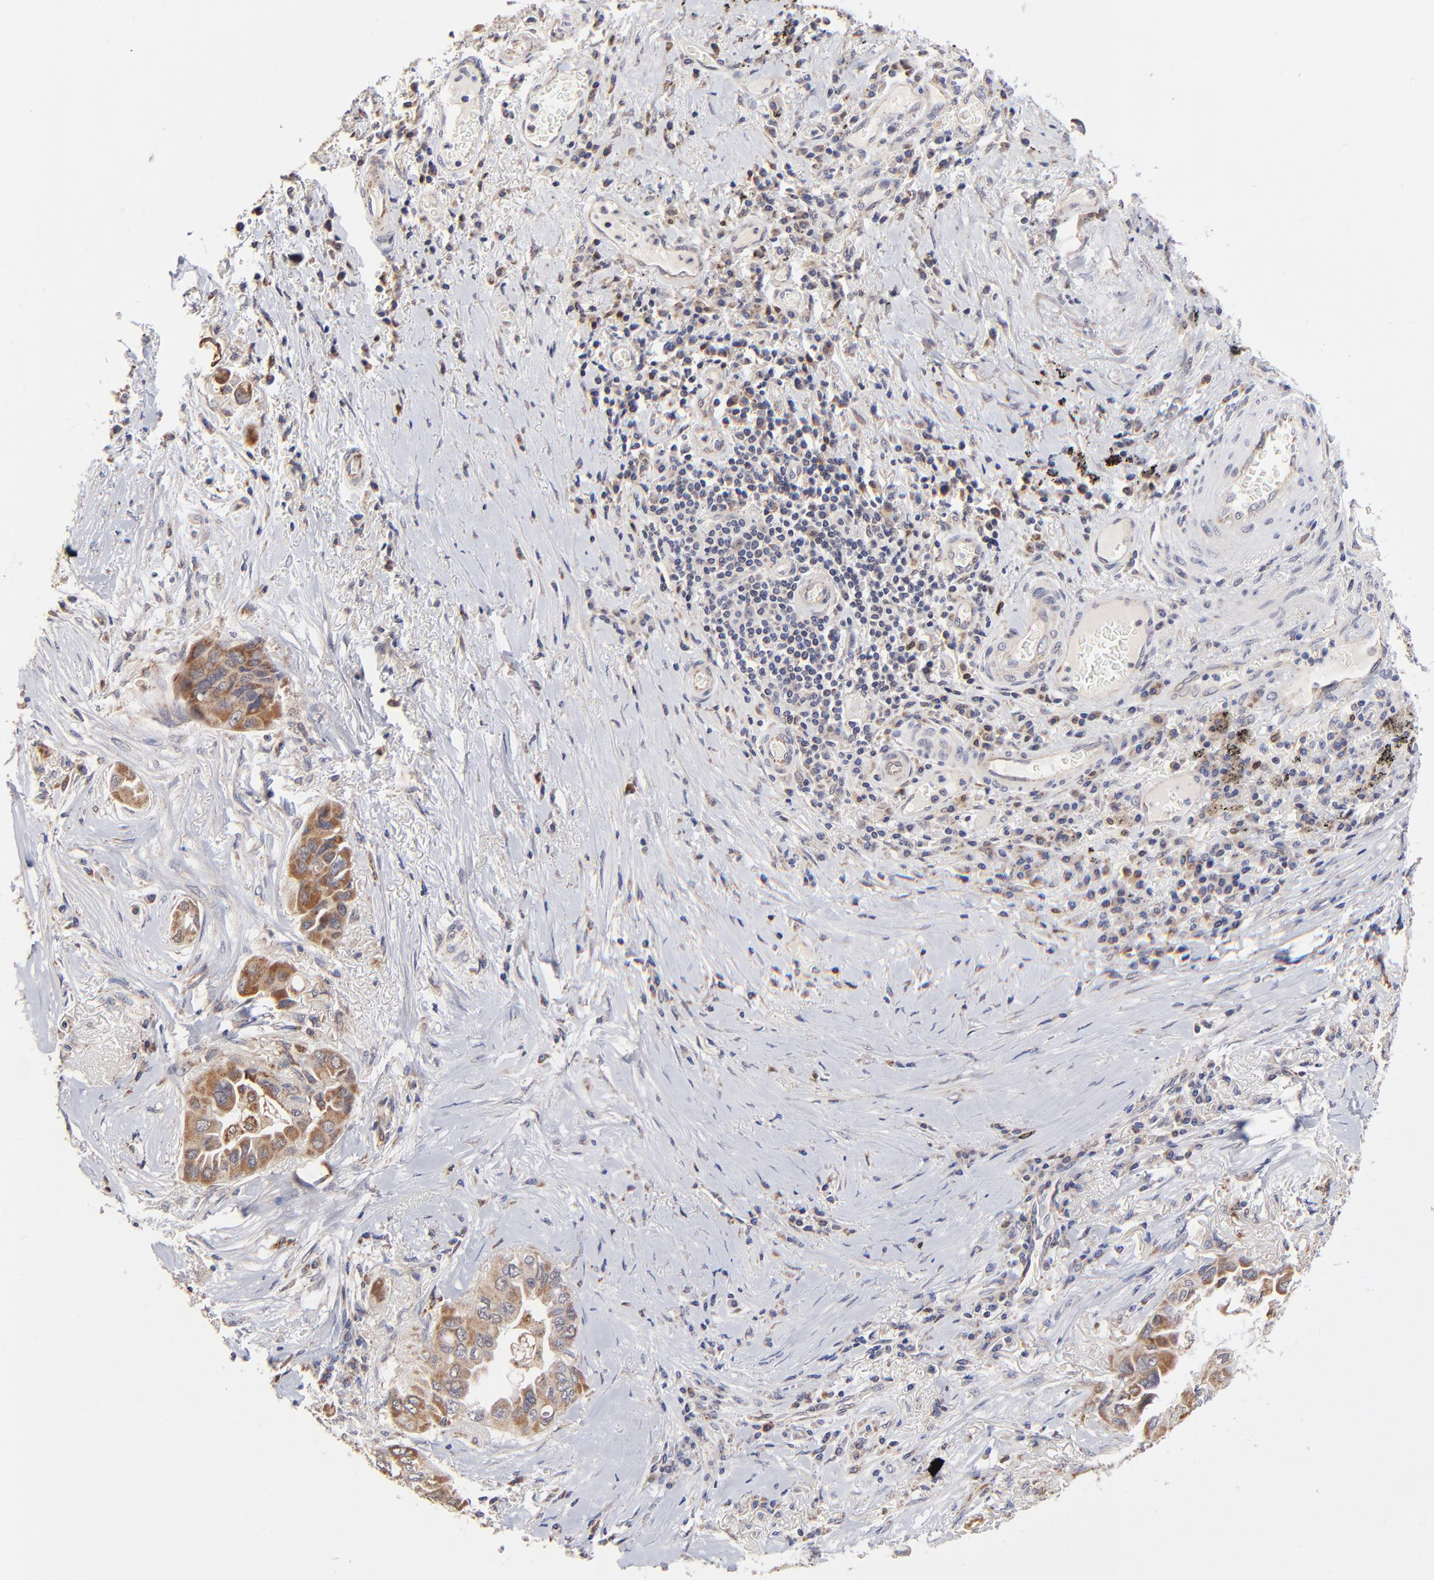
{"staining": {"intensity": "moderate", "quantity": ">75%", "location": "cytoplasmic/membranous"}, "tissue": "lung cancer", "cell_type": "Tumor cells", "image_type": "cancer", "snomed": [{"axis": "morphology", "description": "Adenocarcinoma, NOS"}, {"axis": "topography", "description": "Lung"}], "caption": "A micrograph of lung cancer stained for a protein displays moderate cytoplasmic/membranous brown staining in tumor cells.", "gene": "FBXL12", "patient": {"sex": "female", "age": 76}}